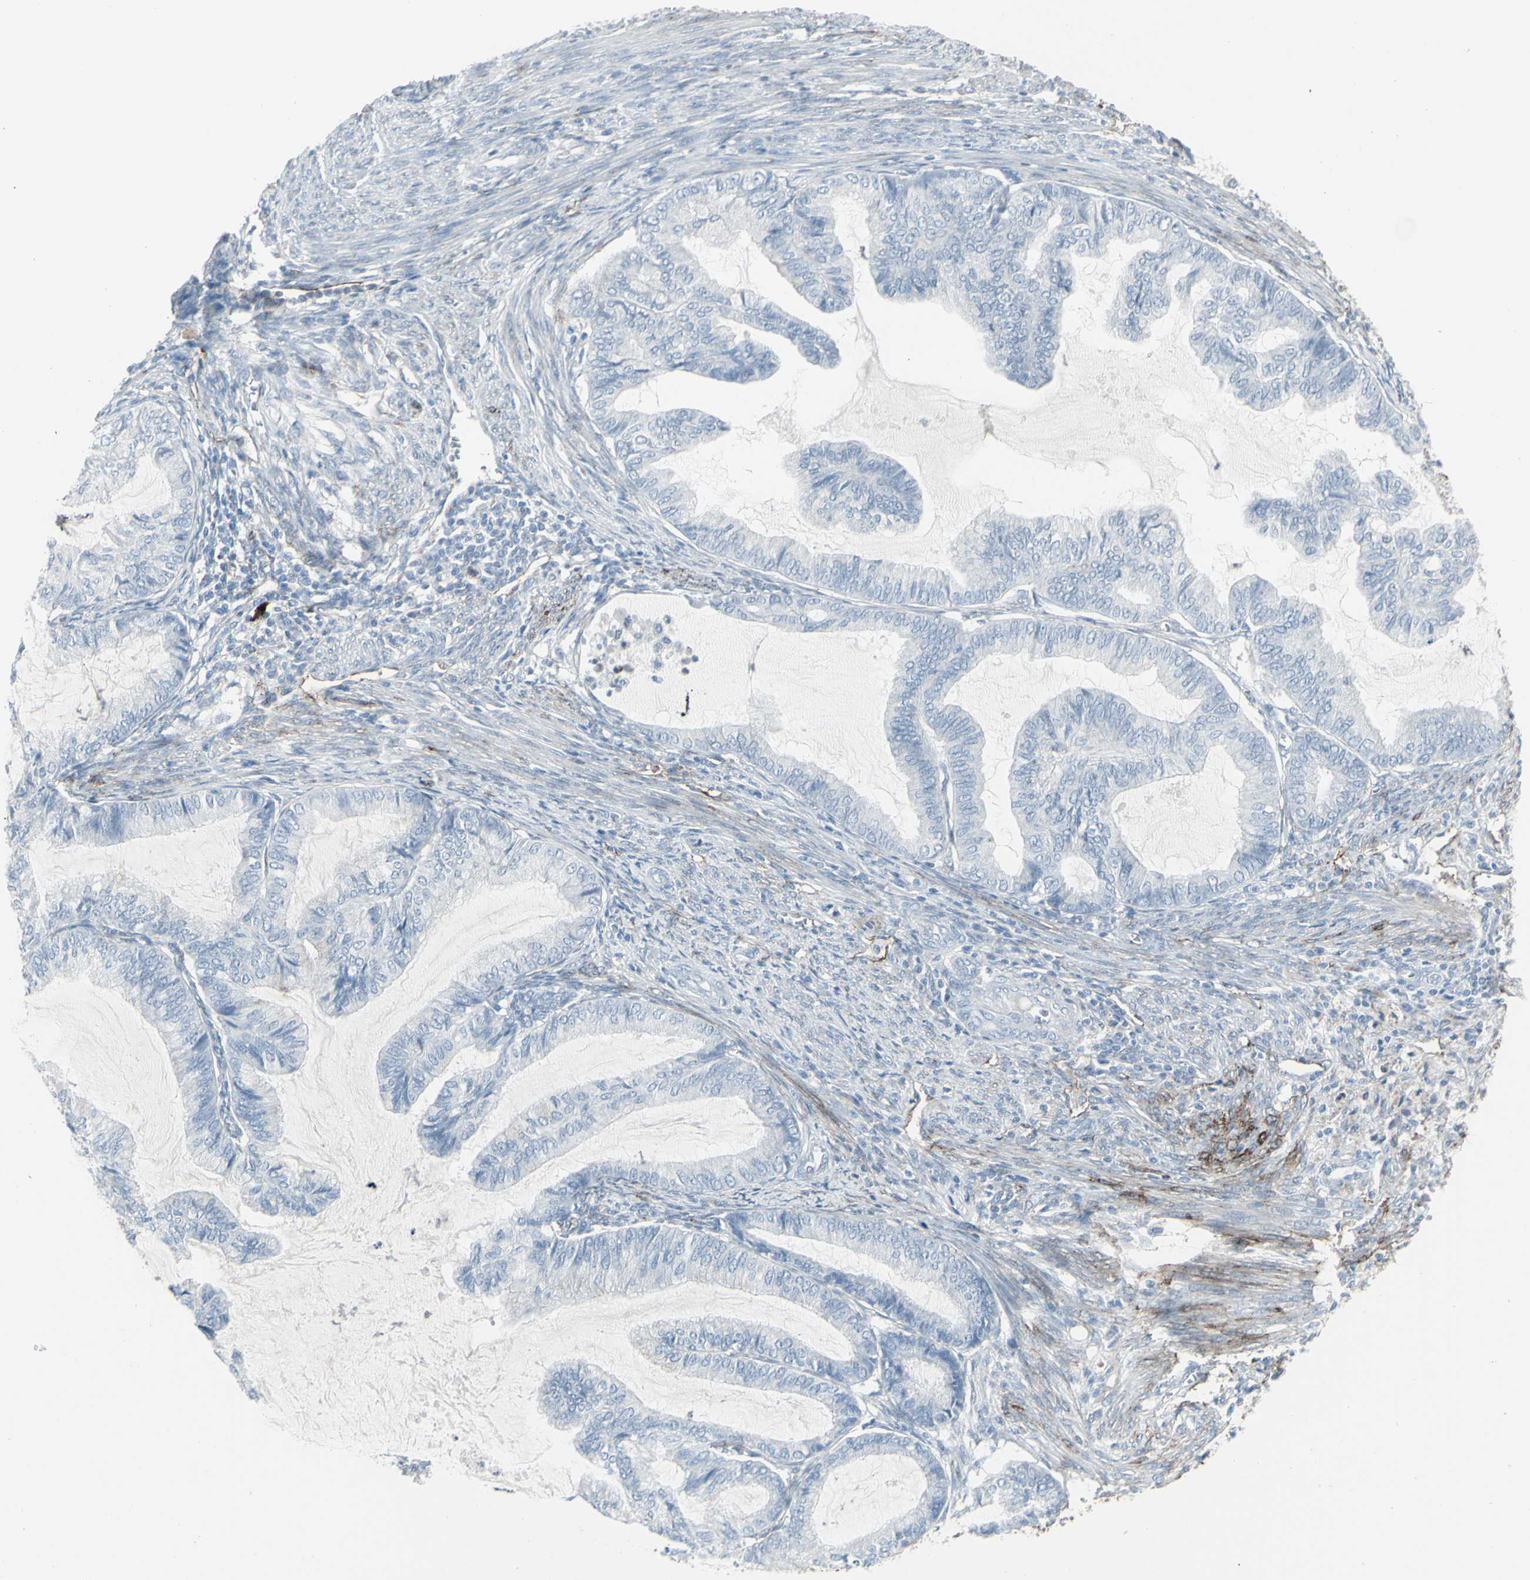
{"staining": {"intensity": "negative", "quantity": "none", "location": "none"}, "tissue": "cervical cancer", "cell_type": "Tumor cells", "image_type": "cancer", "snomed": [{"axis": "morphology", "description": "Normal tissue, NOS"}, {"axis": "morphology", "description": "Adenocarcinoma, NOS"}, {"axis": "topography", "description": "Cervix"}, {"axis": "topography", "description": "Endometrium"}], "caption": "An immunohistochemistry micrograph of adenocarcinoma (cervical) is shown. There is no staining in tumor cells of adenocarcinoma (cervical).", "gene": "GJA1", "patient": {"sex": "female", "age": 86}}